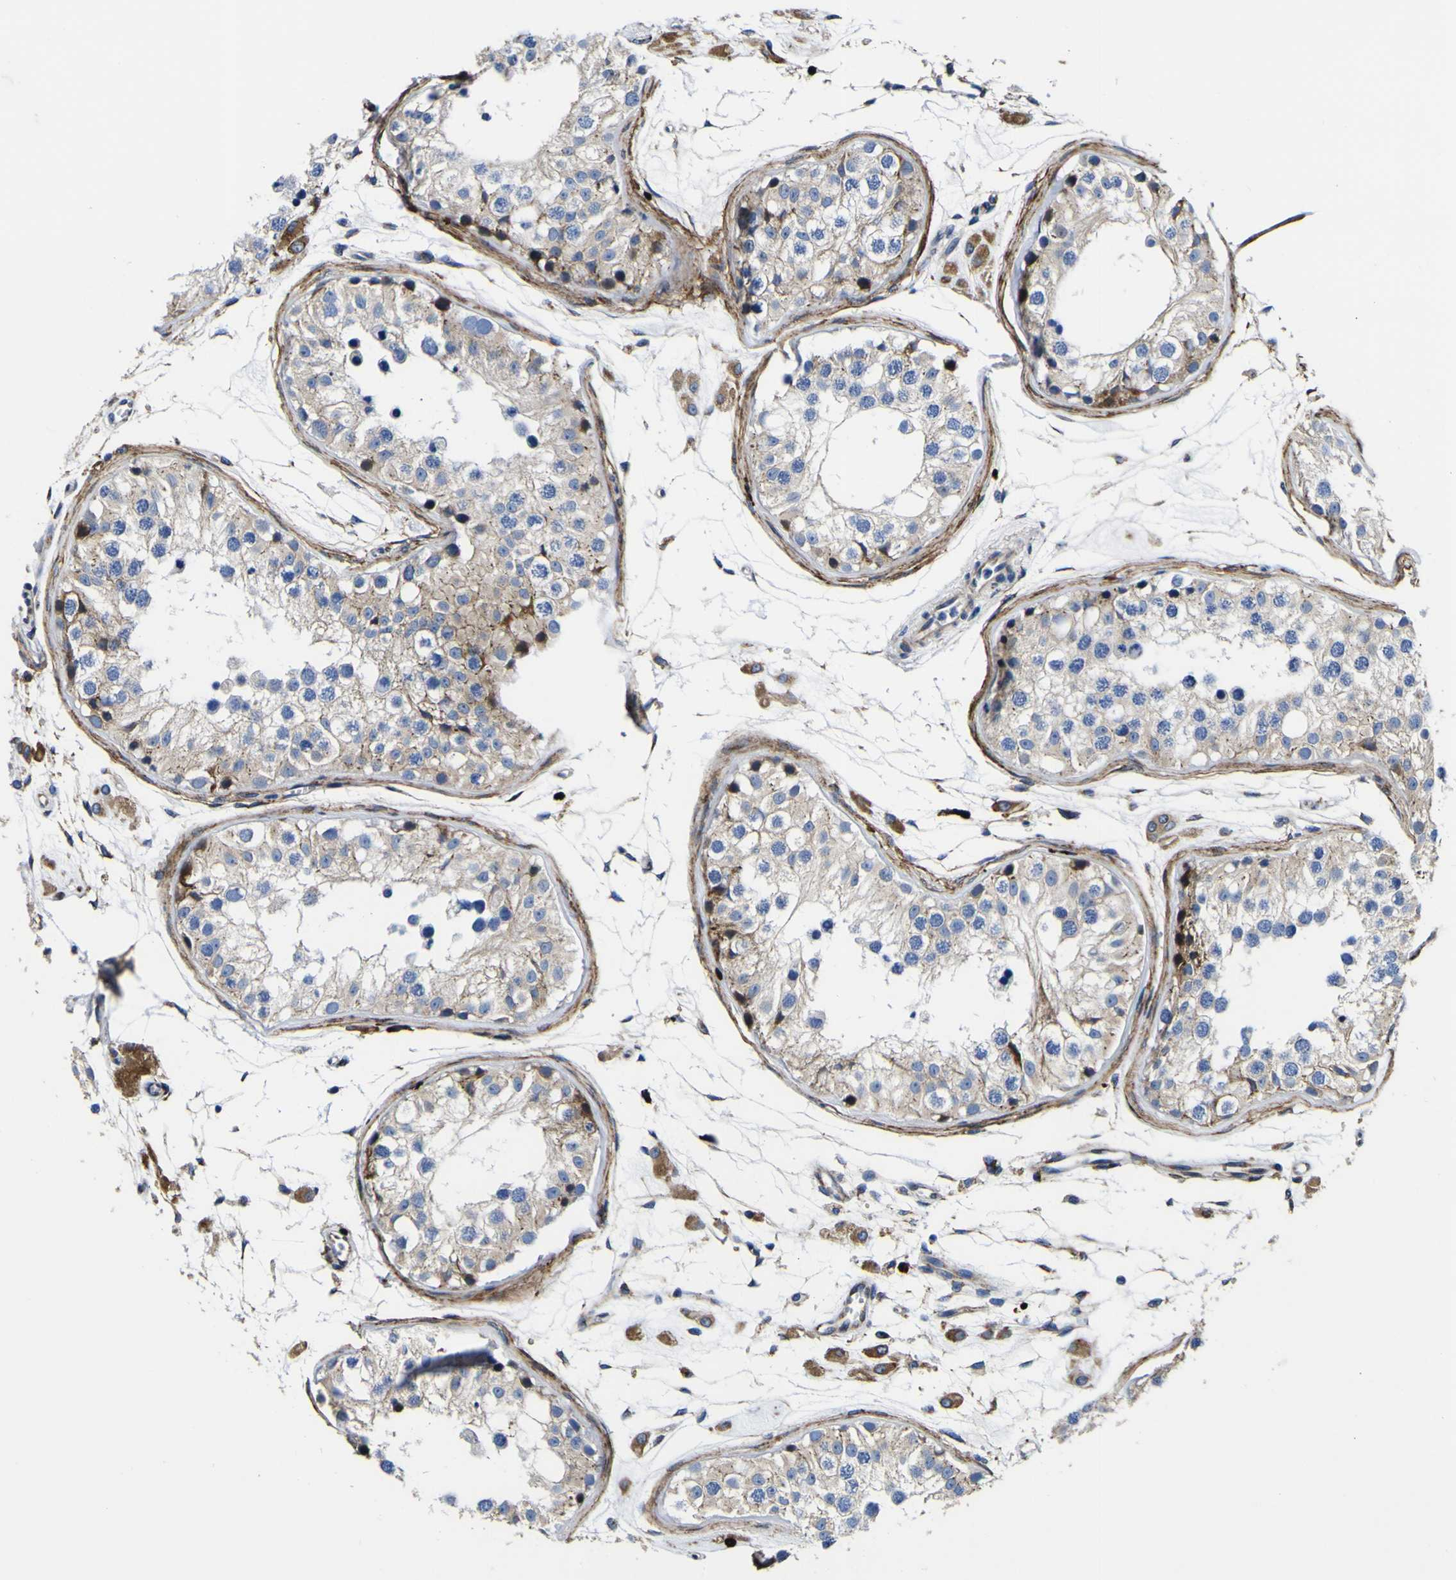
{"staining": {"intensity": "weak", "quantity": "25%-75%", "location": "cytoplasmic/membranous"}, "tissue": "testis", "cell_type": "Cells in seminiferous ducts", "image_type": "normal", "snomed": [{"axis": "morphology", "description": "Normal tissue, NOS"}, {"axis": "morphology", "description": "Adenocarcinoma, metastatic, NOS"}, {"axis": "topography", "description": "Testis"}], "caption": "Immunohistochemistry (DAB (3,3'-diaminobenzidine)) staining of benign testis demonstrates weak cytoplasmic/membranous protein expression in approximately 25%-75% of cells in seminiferous ducts.", "gene": "SCD", "patient": {"sex": "male", "age": 26}}